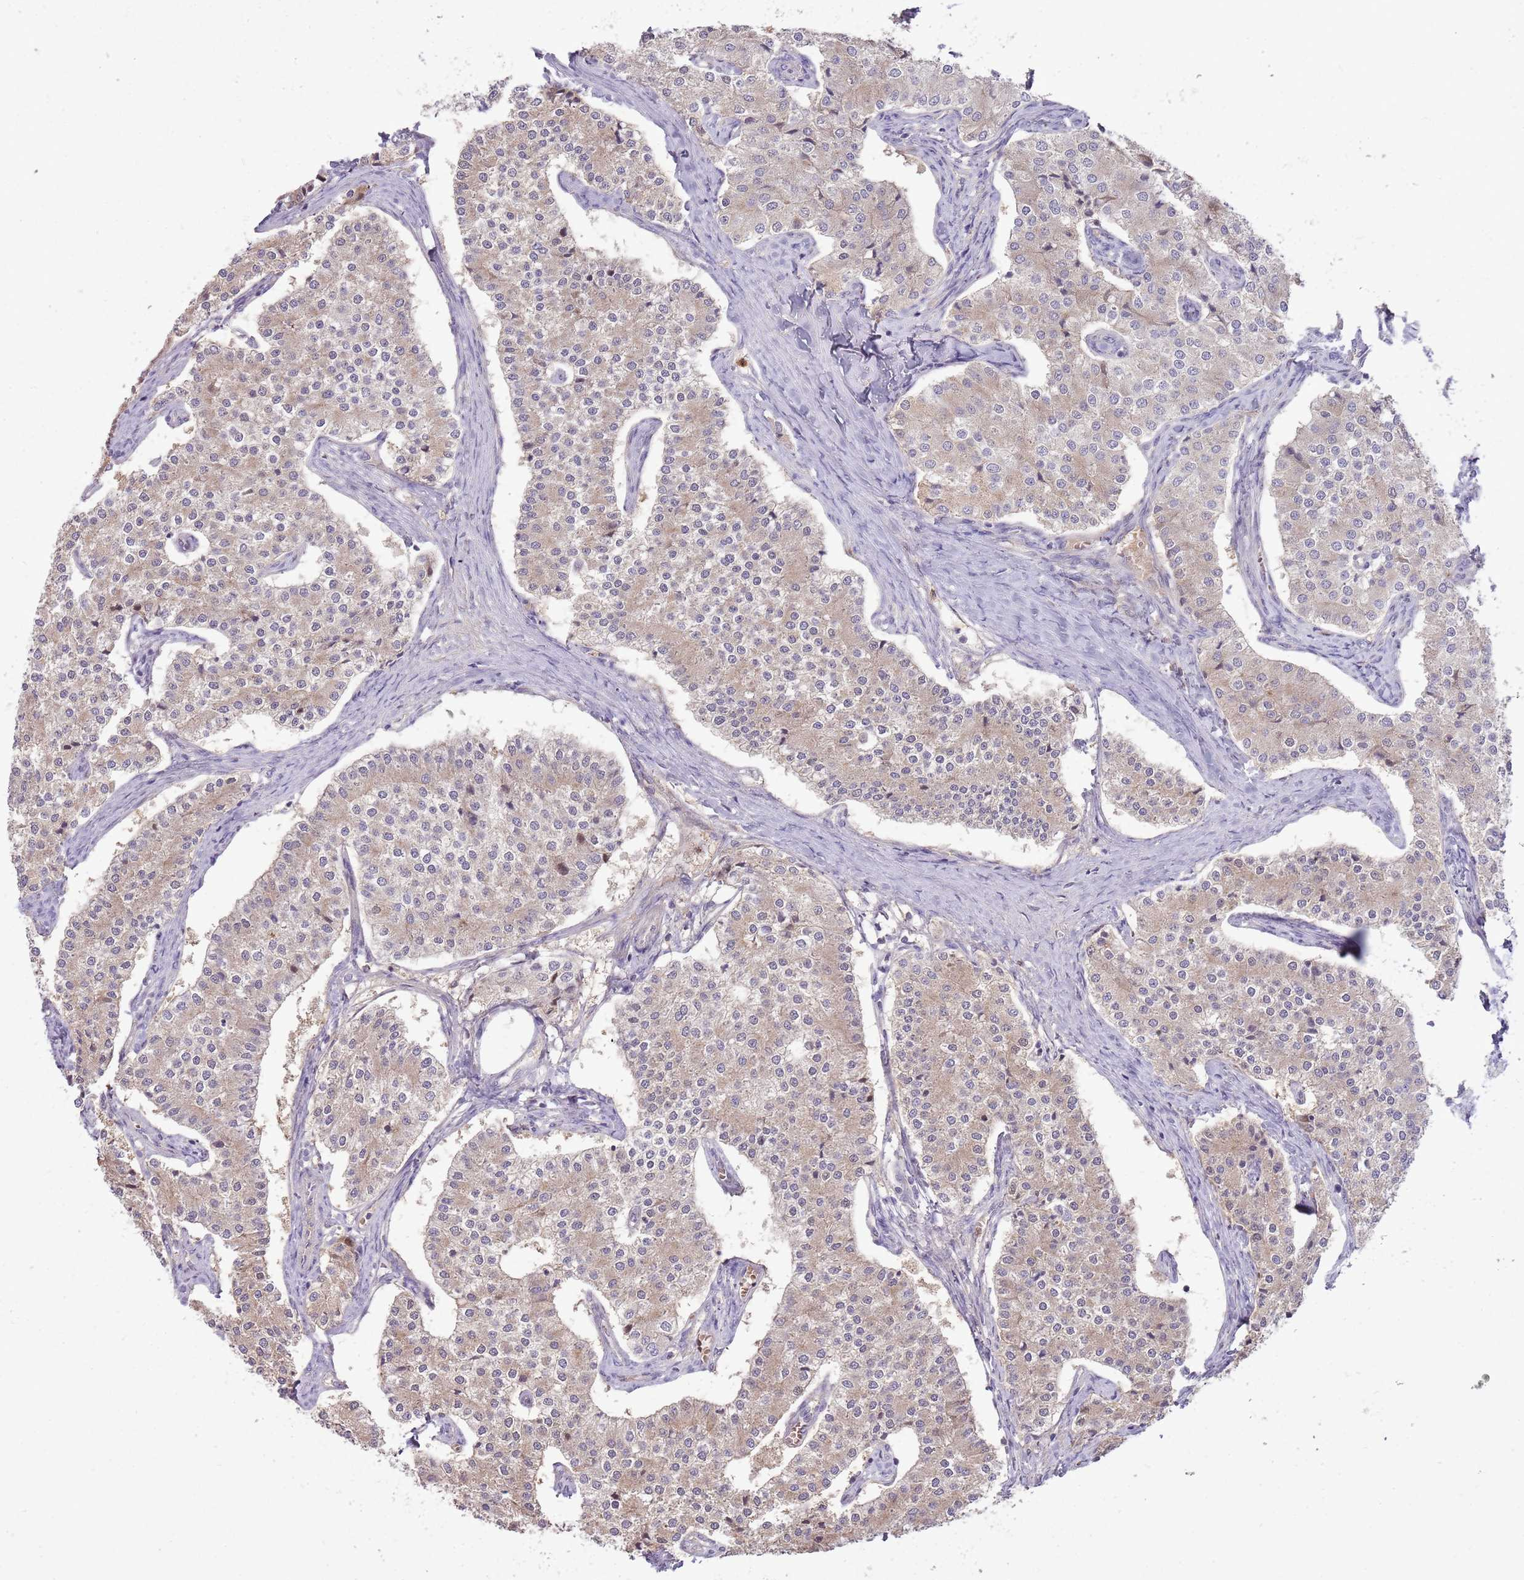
{"staining": {"intensity": "weak", "quantity": "25%-75%", "location": "cytoplasmic/membranous"}, "tissue": "carcinoid", "cell_type": "Tumor cells", "image_type": "cancer", "snomed": [{"axis": "morphology", "description": "Carcinoid, malignant, NOS"}, {"axis": "topography", "description": "Colon"}], "caption": "Carcinoid stained with IHC exhibits weak cytoplasmic/membranous staining in approximately 25%-75% of tumor cells.", "gene": "NBPF6", "patient": {"sex": "female", "age": 52}}